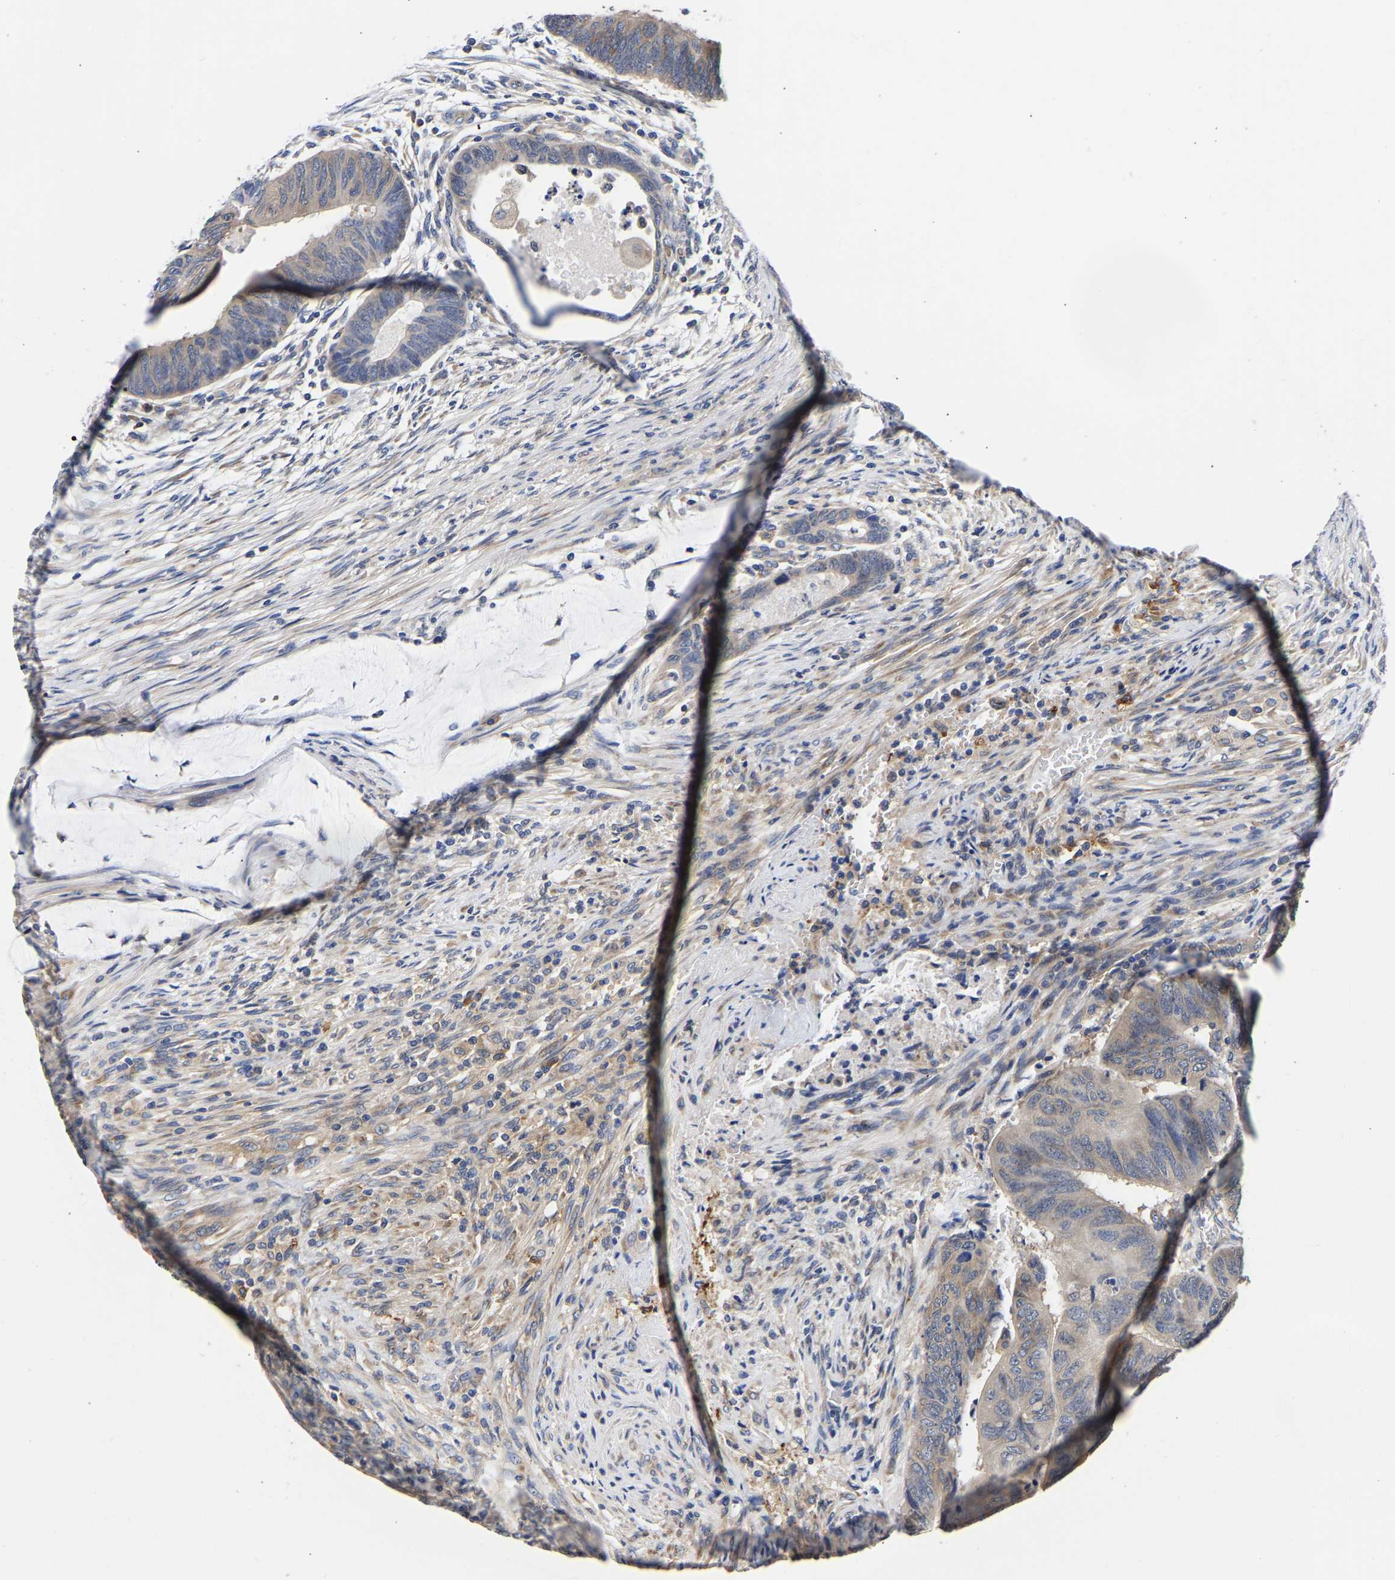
{"staining": {"intensity": "negative", "quantity": "none", "location": "none"}, "tissue": "colorectal cancer", "cell_type": "Tumor cells", "image_type": "cancer", "snomed": [{"axis": "morphology", "description": "Normal tissue, NOS"}, {"axis": "morphology", "description": "Adenocarcinoma, NOS"}, {"axis": "topography", "description": "Rectum"}, {"axis": "topography", "description": "Peripheral nerve tissue"}], "caption": "DAB (3,3'-diaminobenzidine) immunohistochemical staining of human adenocarcinoma (colorectal) shows no significant expression in tumor cells. Nuclei are stained in blue.", "gene": "CCDC6", "patient": {"sex": "male", "age": 92}}